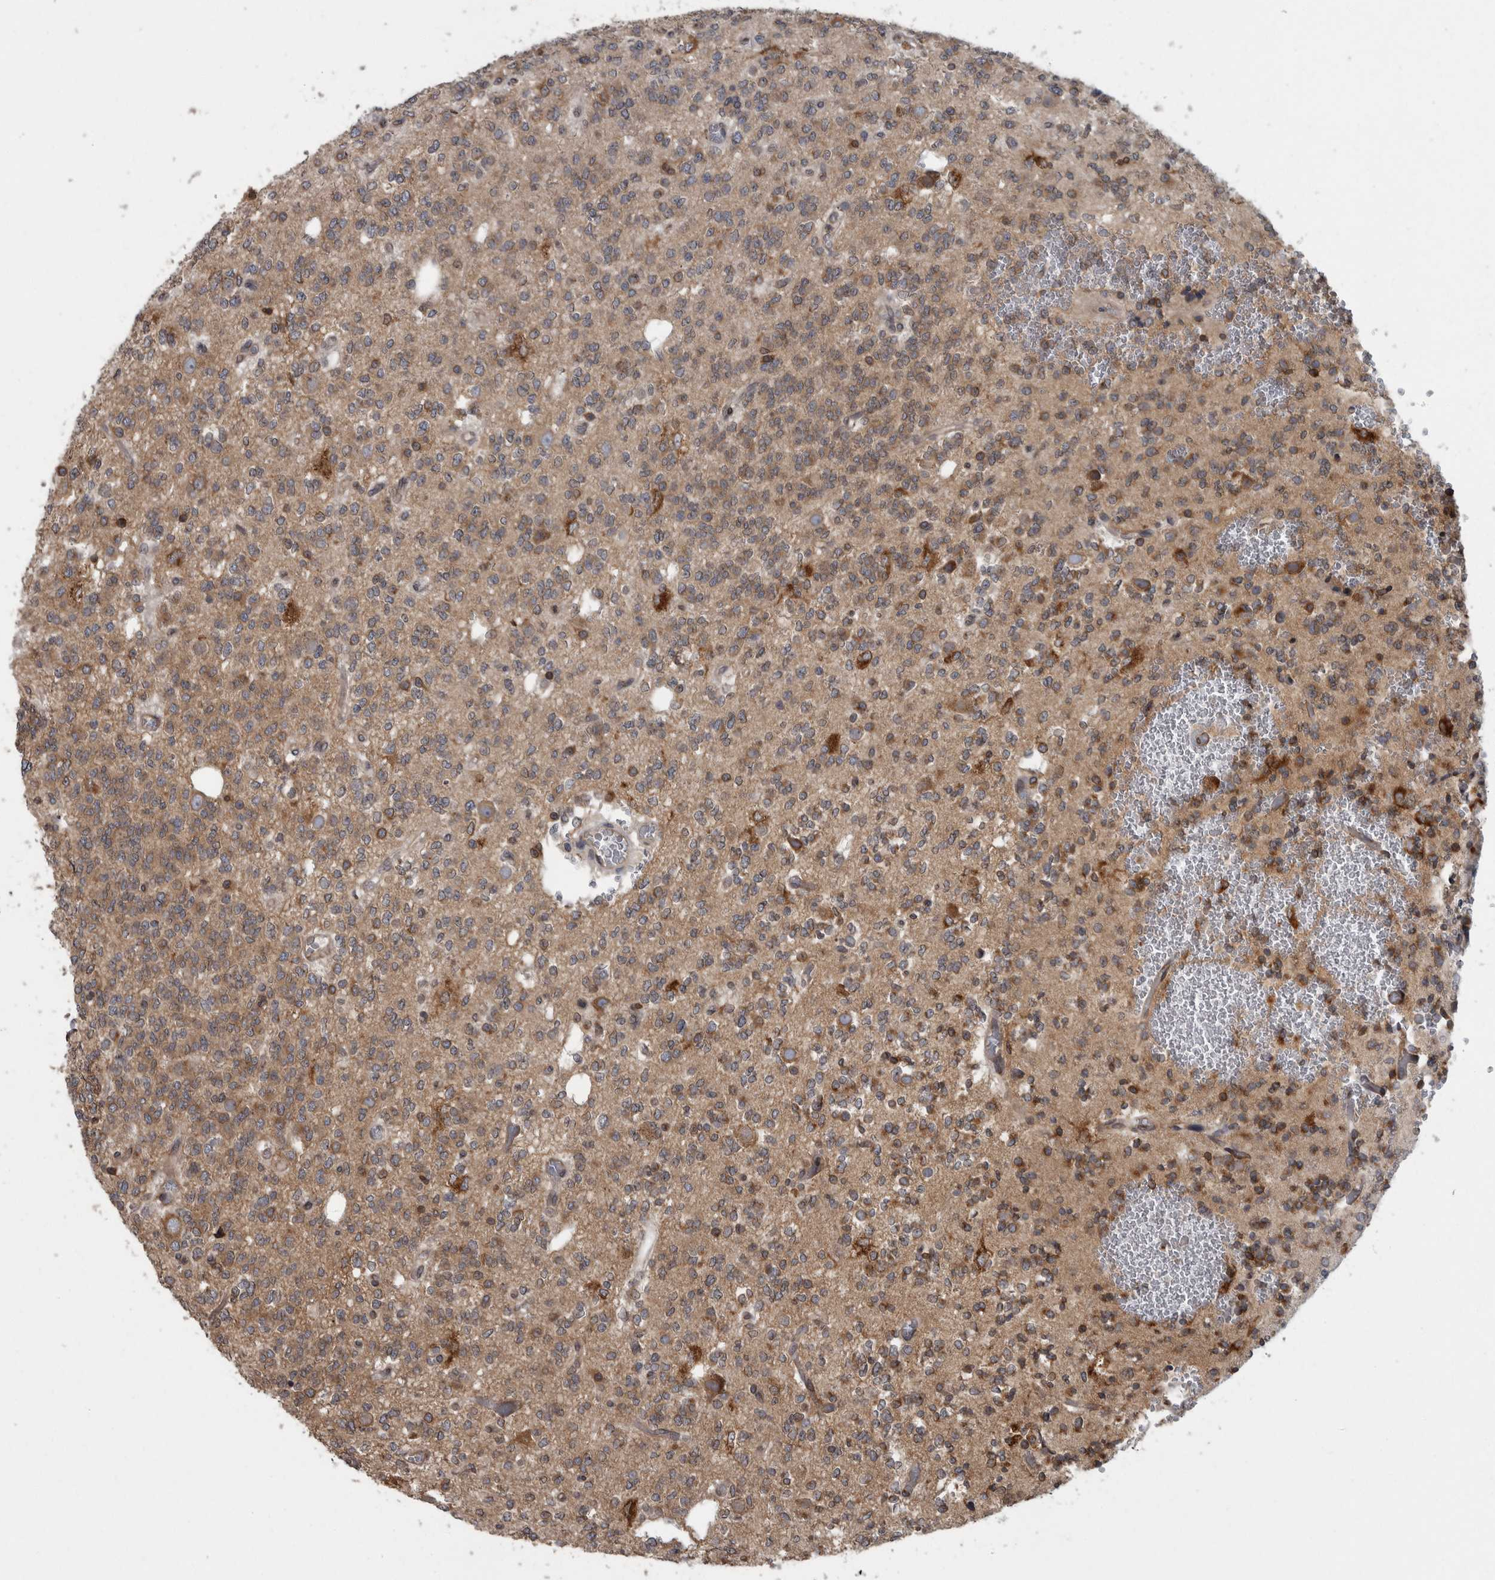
{"staining": {"intensity": "moderate", "quantity": "25%-75%", "location": "cytoplasmic/membranous"}, "tissue": "glioma", "cell_type": "Tumor cells", "image_type": "cancer", "snomed": [{"axis": "morphology", "description": "Glioma, malignant, Low grade"}, {"axis": "topography", "description": "Brain"}], "caption": "IHC staining of low-grade glioma (malignant), which displays medium levels of moderate cytoplasmic/membranous expression in approximately 25%-75% of tumor cells indicating moderate cytoplasmic/membranous protein positivity. The staining was performed using DAB (brown) for protein detection and nuclei were counterstained in hematoxylin (blue).", "gene": "LMAN2L", "patient": {"sex": "male", "age": 38}}